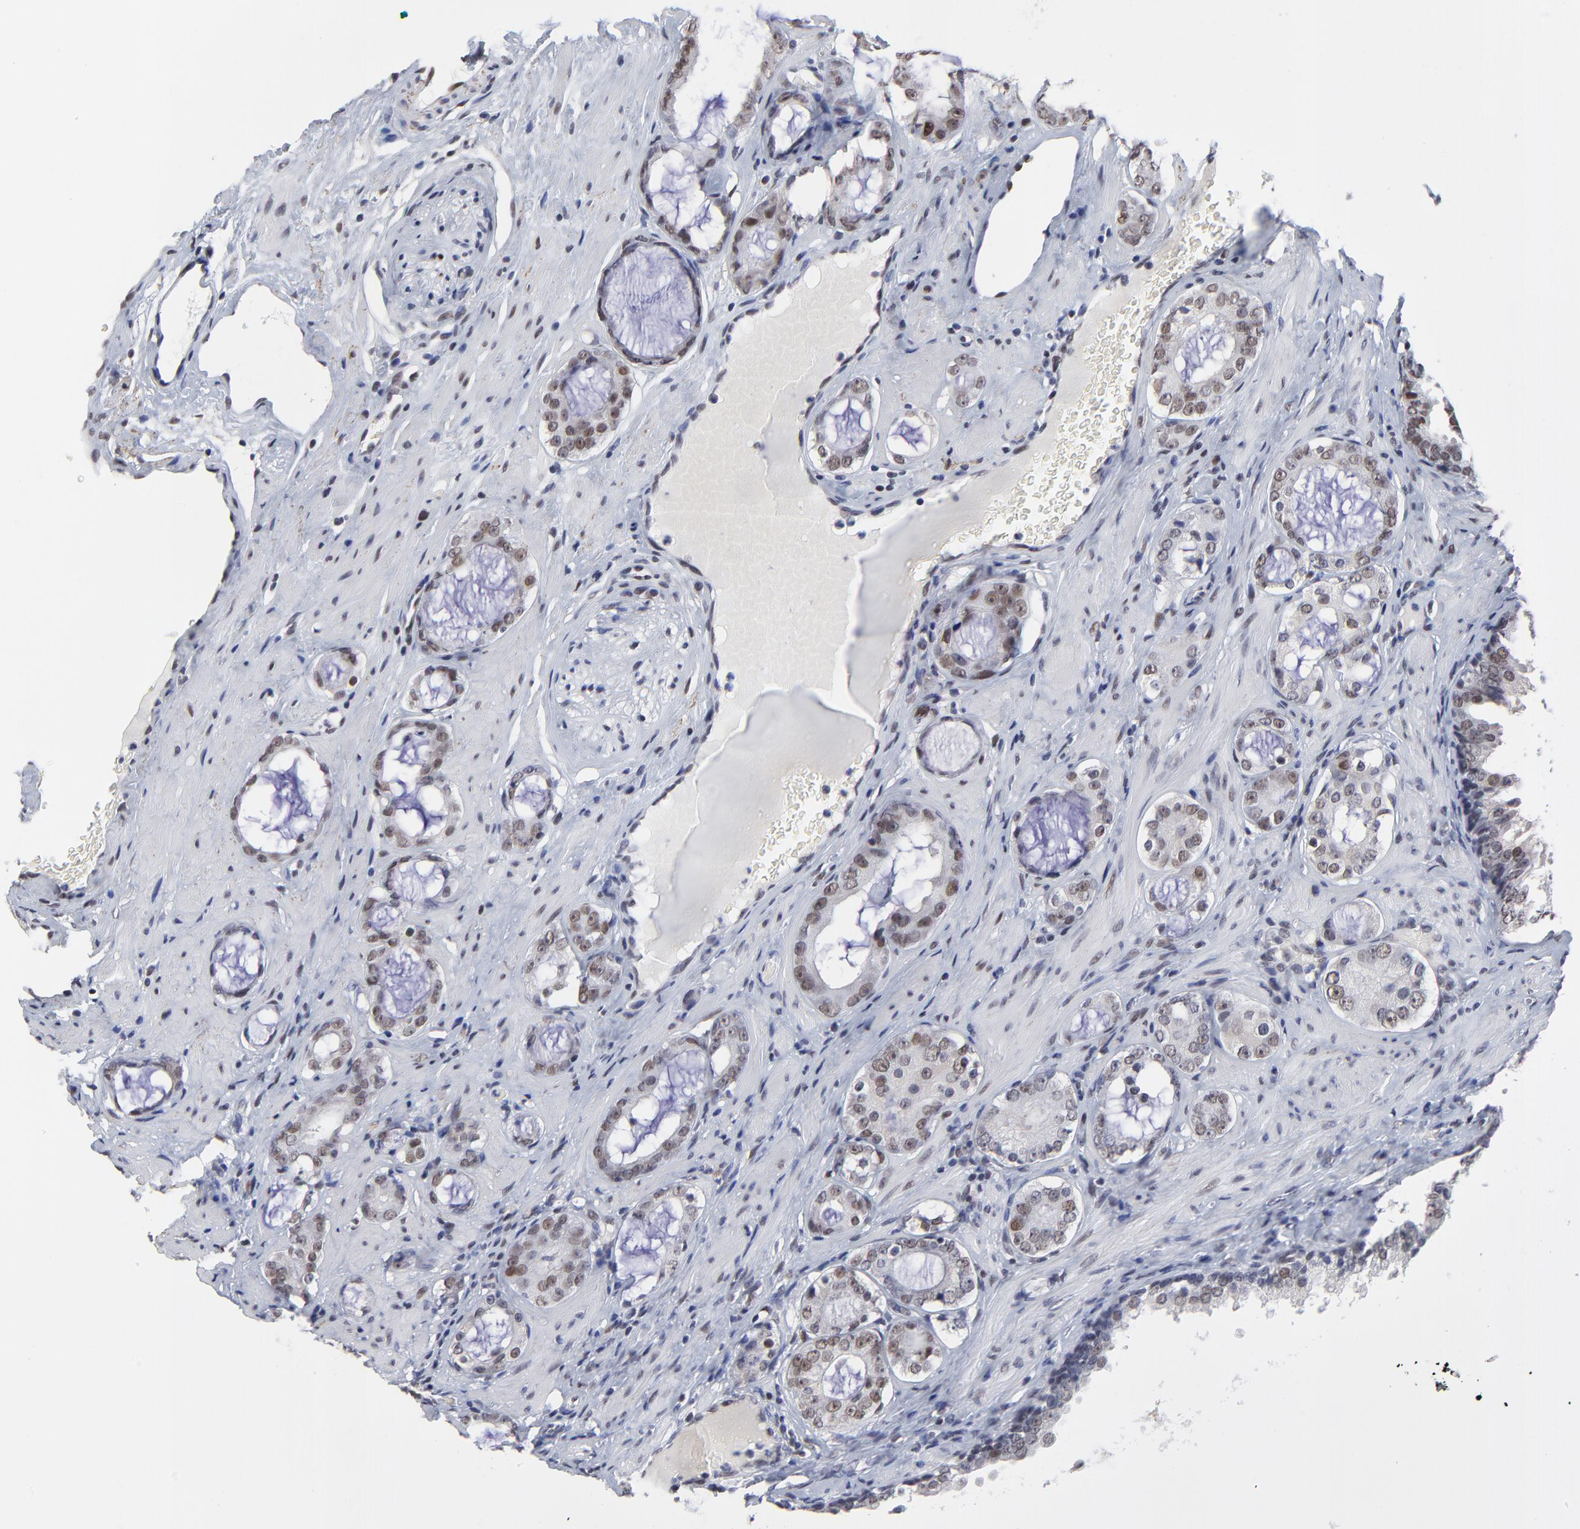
{"staining": {"intensity": "weak", "quantity": "25%-75%", "location": "nuclear"}, "tissue": "prostate cancer", "cell_type": "Tumor cells", "image_type": "cancer", "snomed": [{"axis": "morphology", "description": "Adenocarcinoma, Medium grade"}, {"axis": "topography", "description": "Prostate"}], "caption": "DAB (3,3'-diaminobenzidine) immunohistochemical staining of prostate cancer (medium-grade adenocarcinoma) shows weak nuclear protein positivity in approximately 25%-75% of tumor cells. (Stains: DAB in brown, nuclei in blue, Microscopy: brightfield microscopy at high magnification).", "gene": "OGFOD1", "patient": {"sex": "male", "age": 73}}